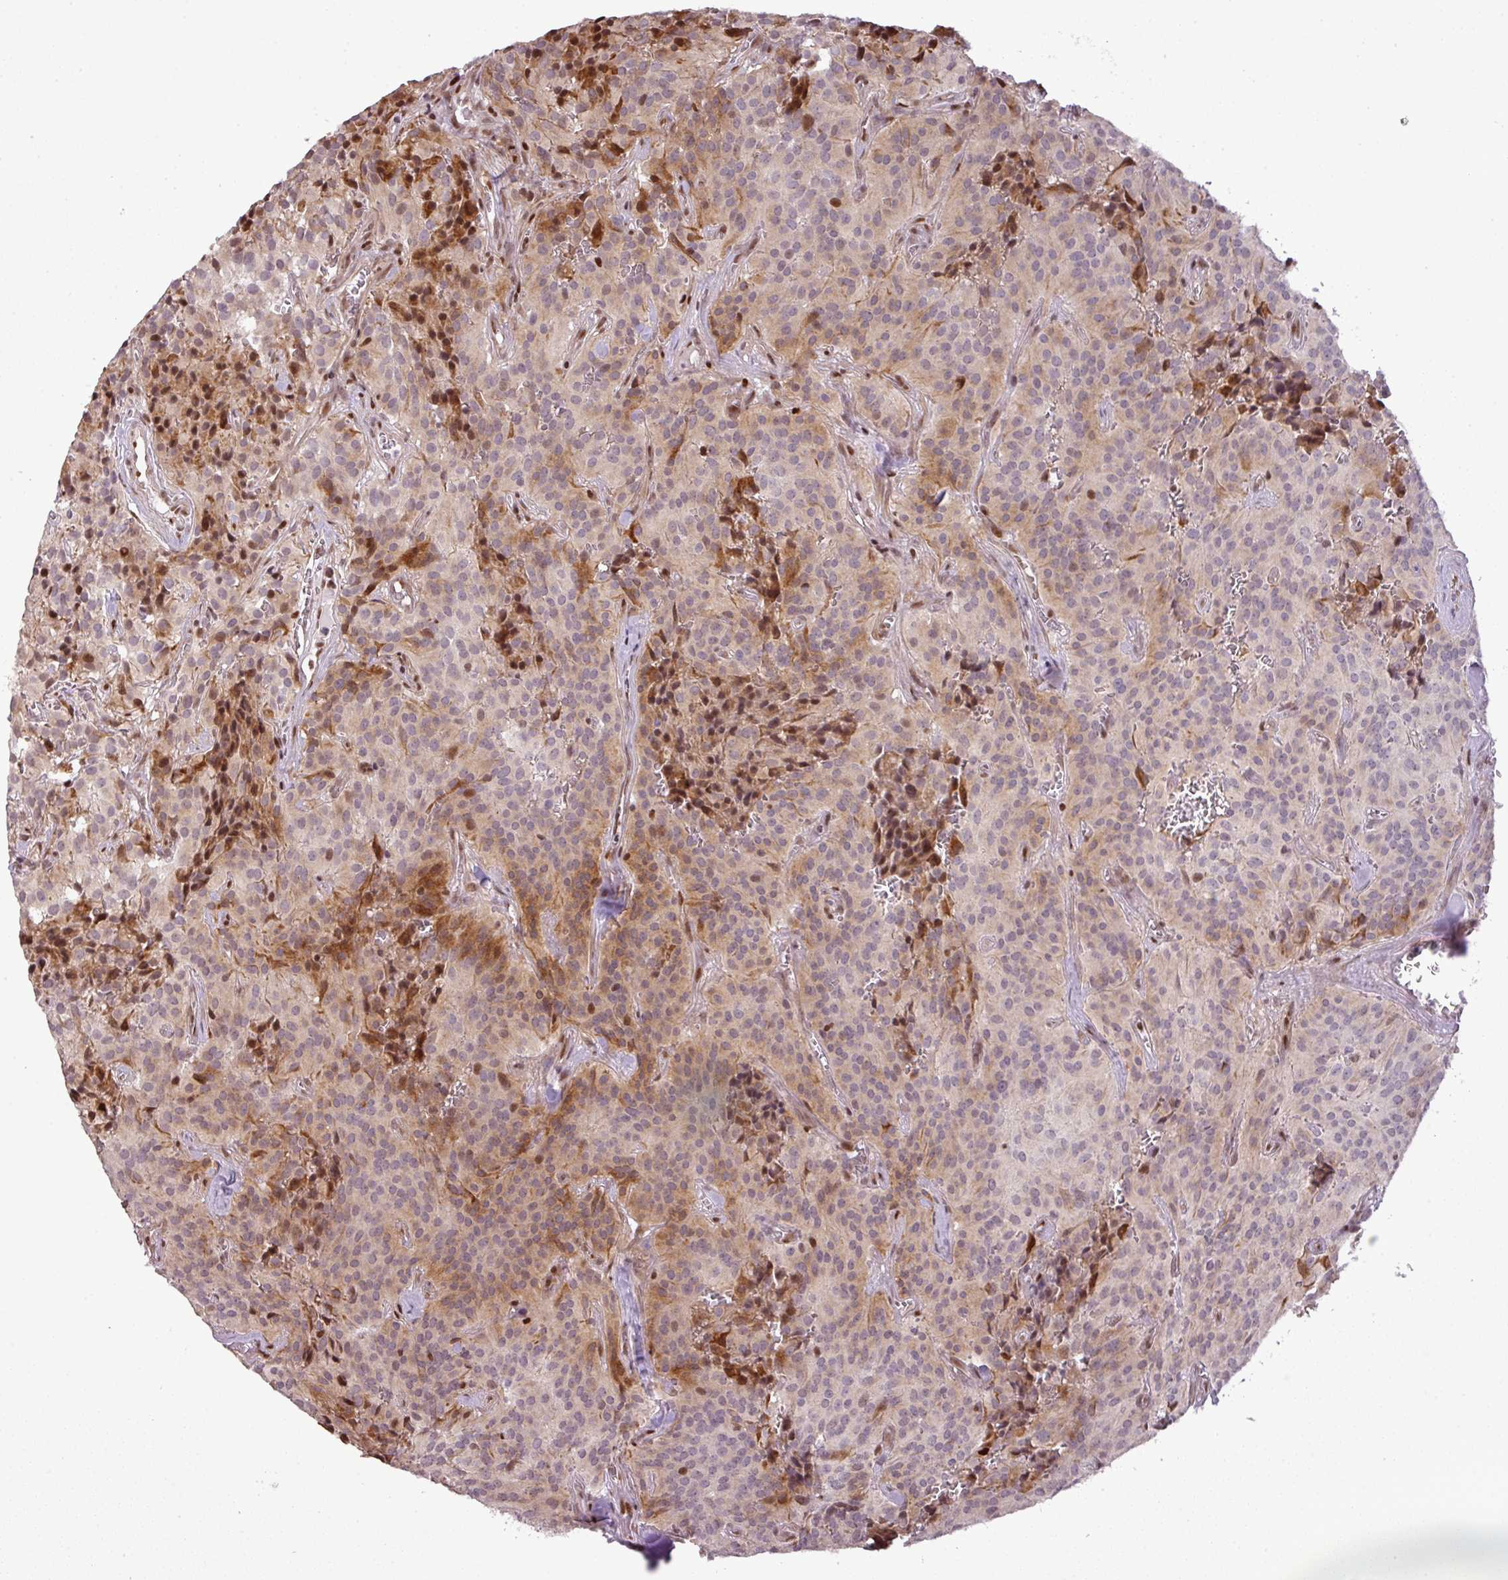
{"staining": {"intensity": "moderate", "quantity": "<25%", "location": "cytoplasmic/membranous"}, "tissue": "glioma", "cell_type": "Tumor cells", "image_type": "cancer", "snomed": [{"axis": "morphology", "description": "Glioma, malignant, Low grade"}, {"axis": "topography", "description": "Brain"}], "caption": "Immunohistochemical staining of malignant glioma (low-grade) shows low levels of moderate cytoplasmic/membranous staining in about <25% of tumor cells.", "gene": "MYSM1", "patient": {"sex": "male", "age": 42}}